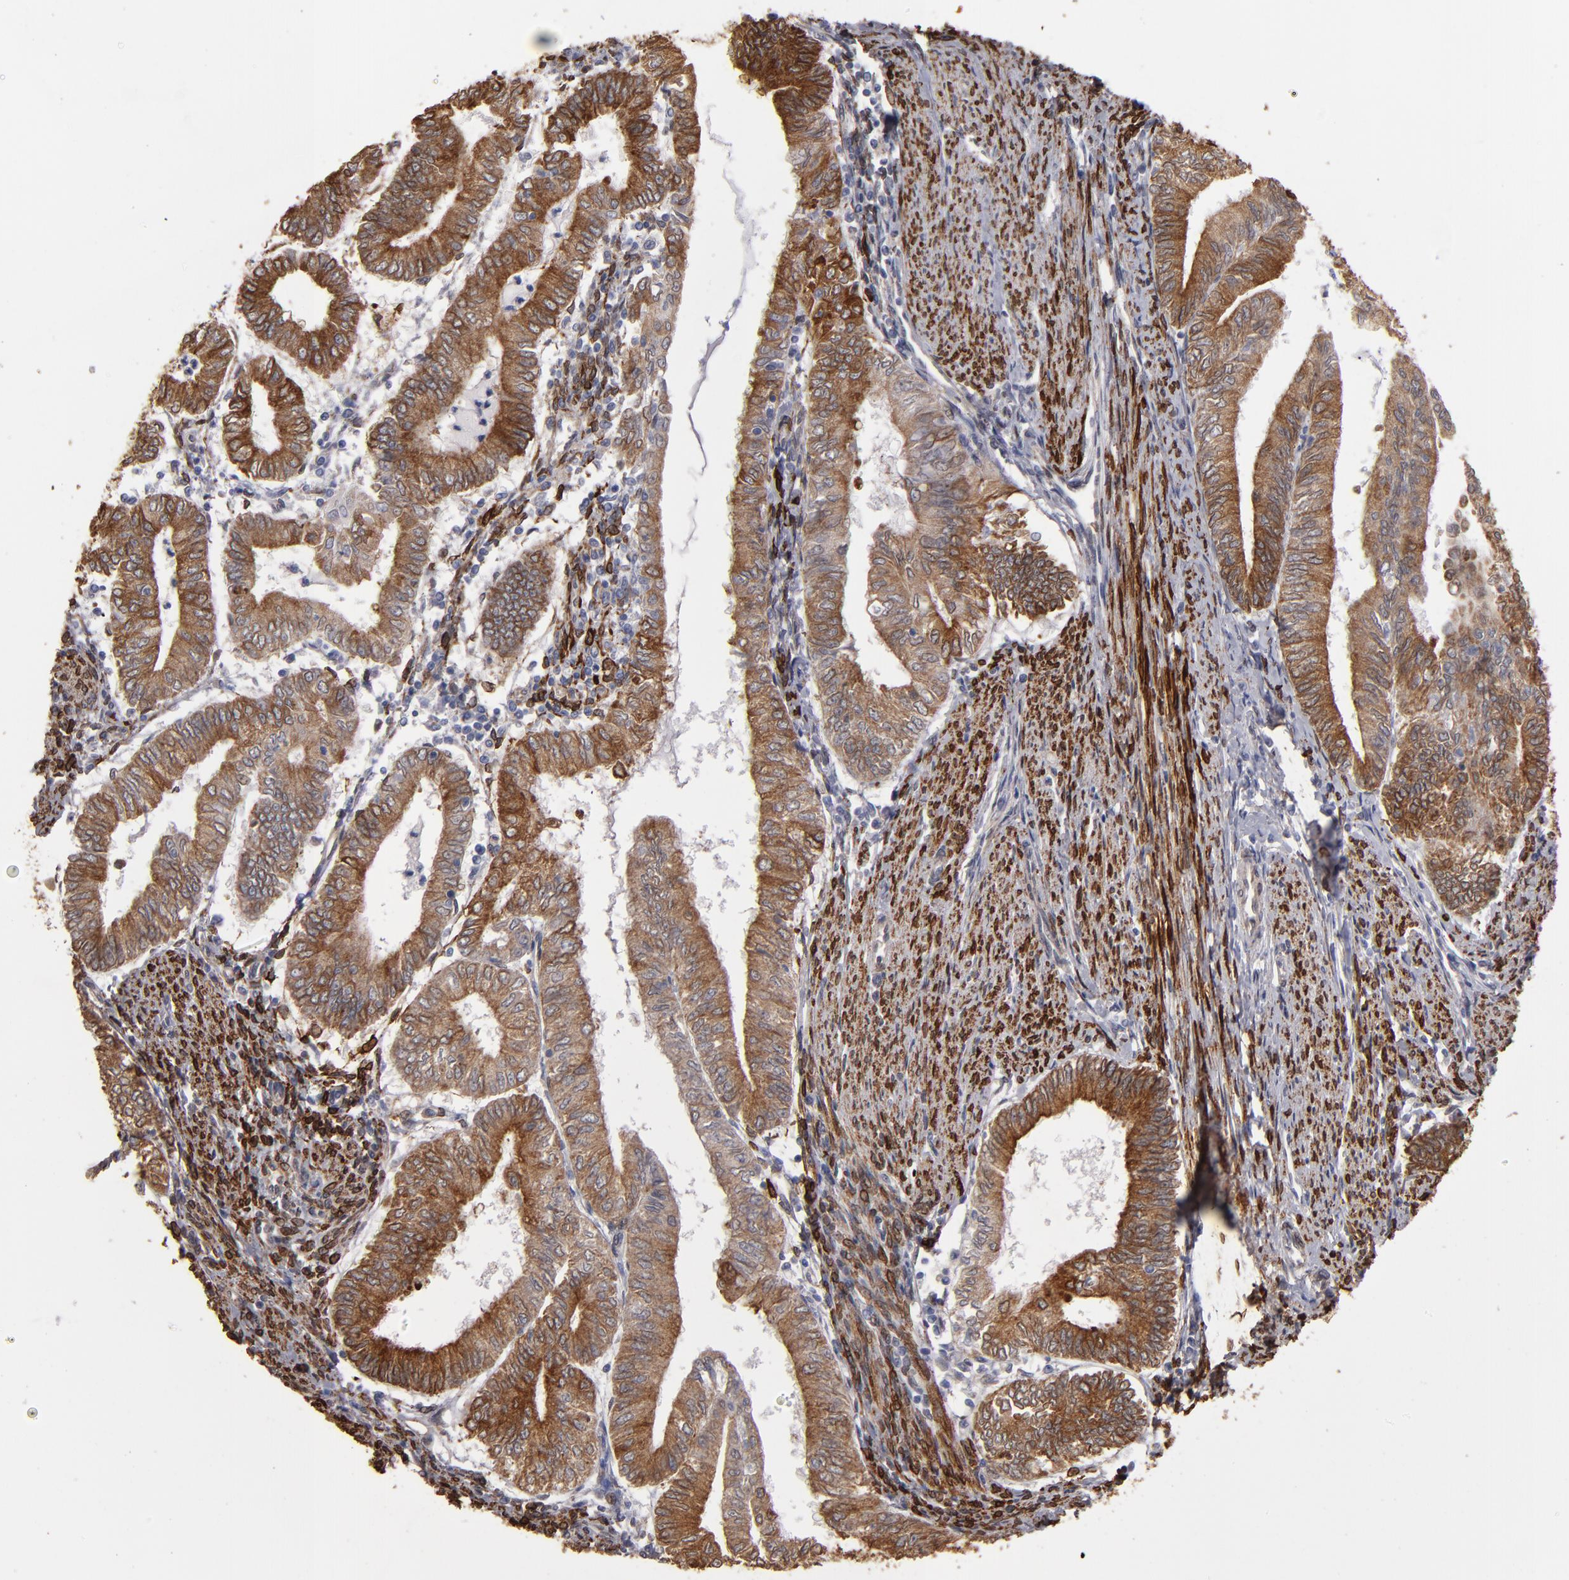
{"staining": {"intensity": "moderate", "quantity": ">75%", "location": "cytoplasmic/membranous"}, "tissue": "endometrial cancer", "cell_type": "Tumor cells", "image_type": "cancer", "snomed": [{"axis": "morphology", "description": "Adenocarcinoma, NOS"}, {"axis": "topography", "description": "Endometrium"}], "caption": "Immunohistochemistry (IHC) (DAB) staining of human endometrial adenocarcinoma exhibits moderate cytoplasmic/membranous protein expression in approximately >75% of tumor cells.", "gene": "PGRMC1", "patient": {"sex": "female", "age": 66}}